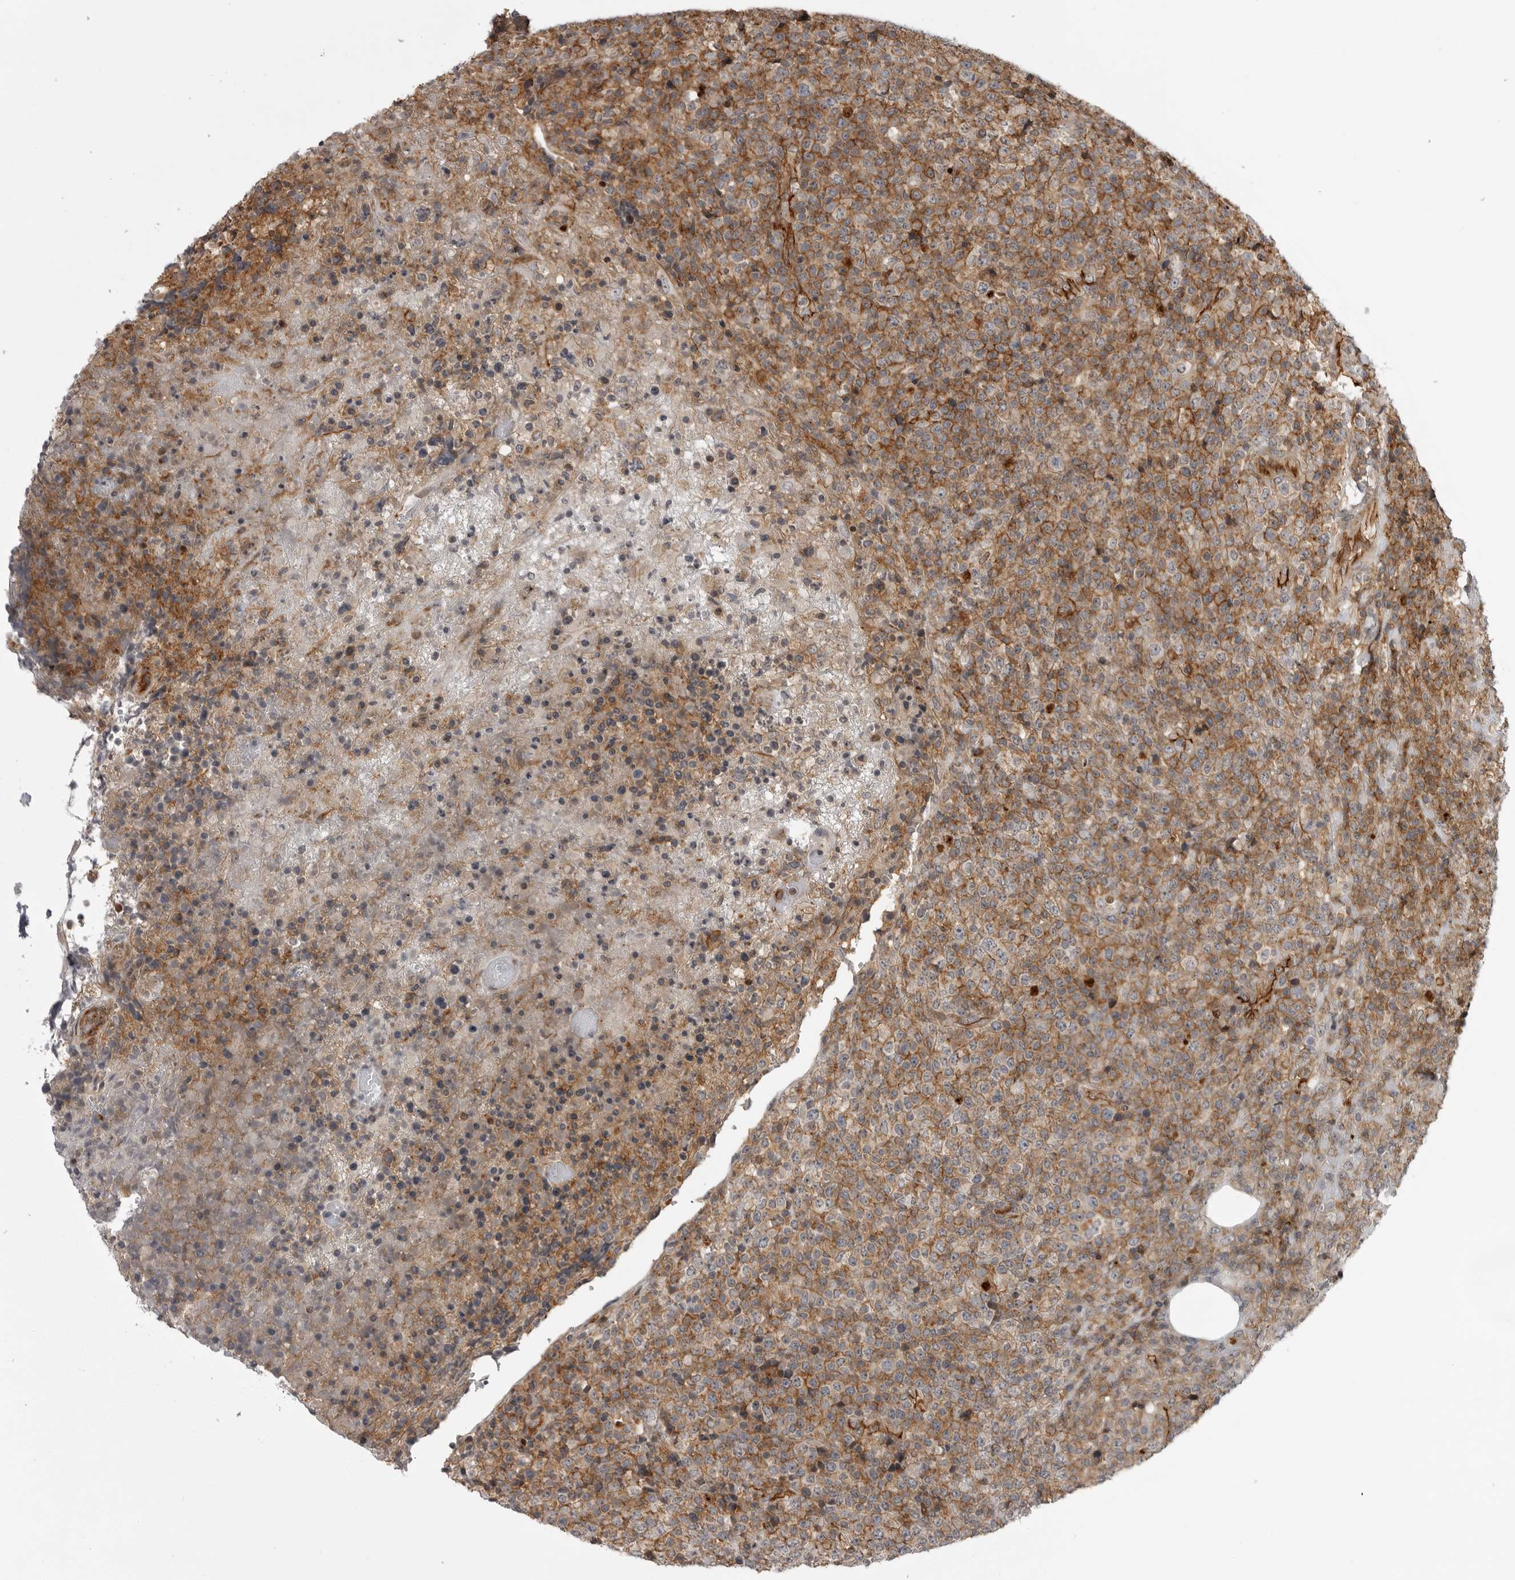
{"staining": {"intensity": "moderate", "quantity": "25%-75%", "location": "cytoplasmic/membranous"}, "tissue": "lymphoma", "cell_type": "Tumor cells", "image_type": "cancer", "snomed": [{"axis": "morphology", "description": "Malignant lymphoma, non-Hodgkin's type, High grade"}, {"axis": "topography", "description": "Lymph node"}], "caption": "This photomicrograph exhibits immunohistochemistry staining of malignant lymphoma, non-Hodgkin's type (high-grade), with medium moderate cytoplasmic/membranous expression in approximately 25%-75% of tumor cells.", "gene": "ABL1", "patient": {"sex": "male", "age": 13}}